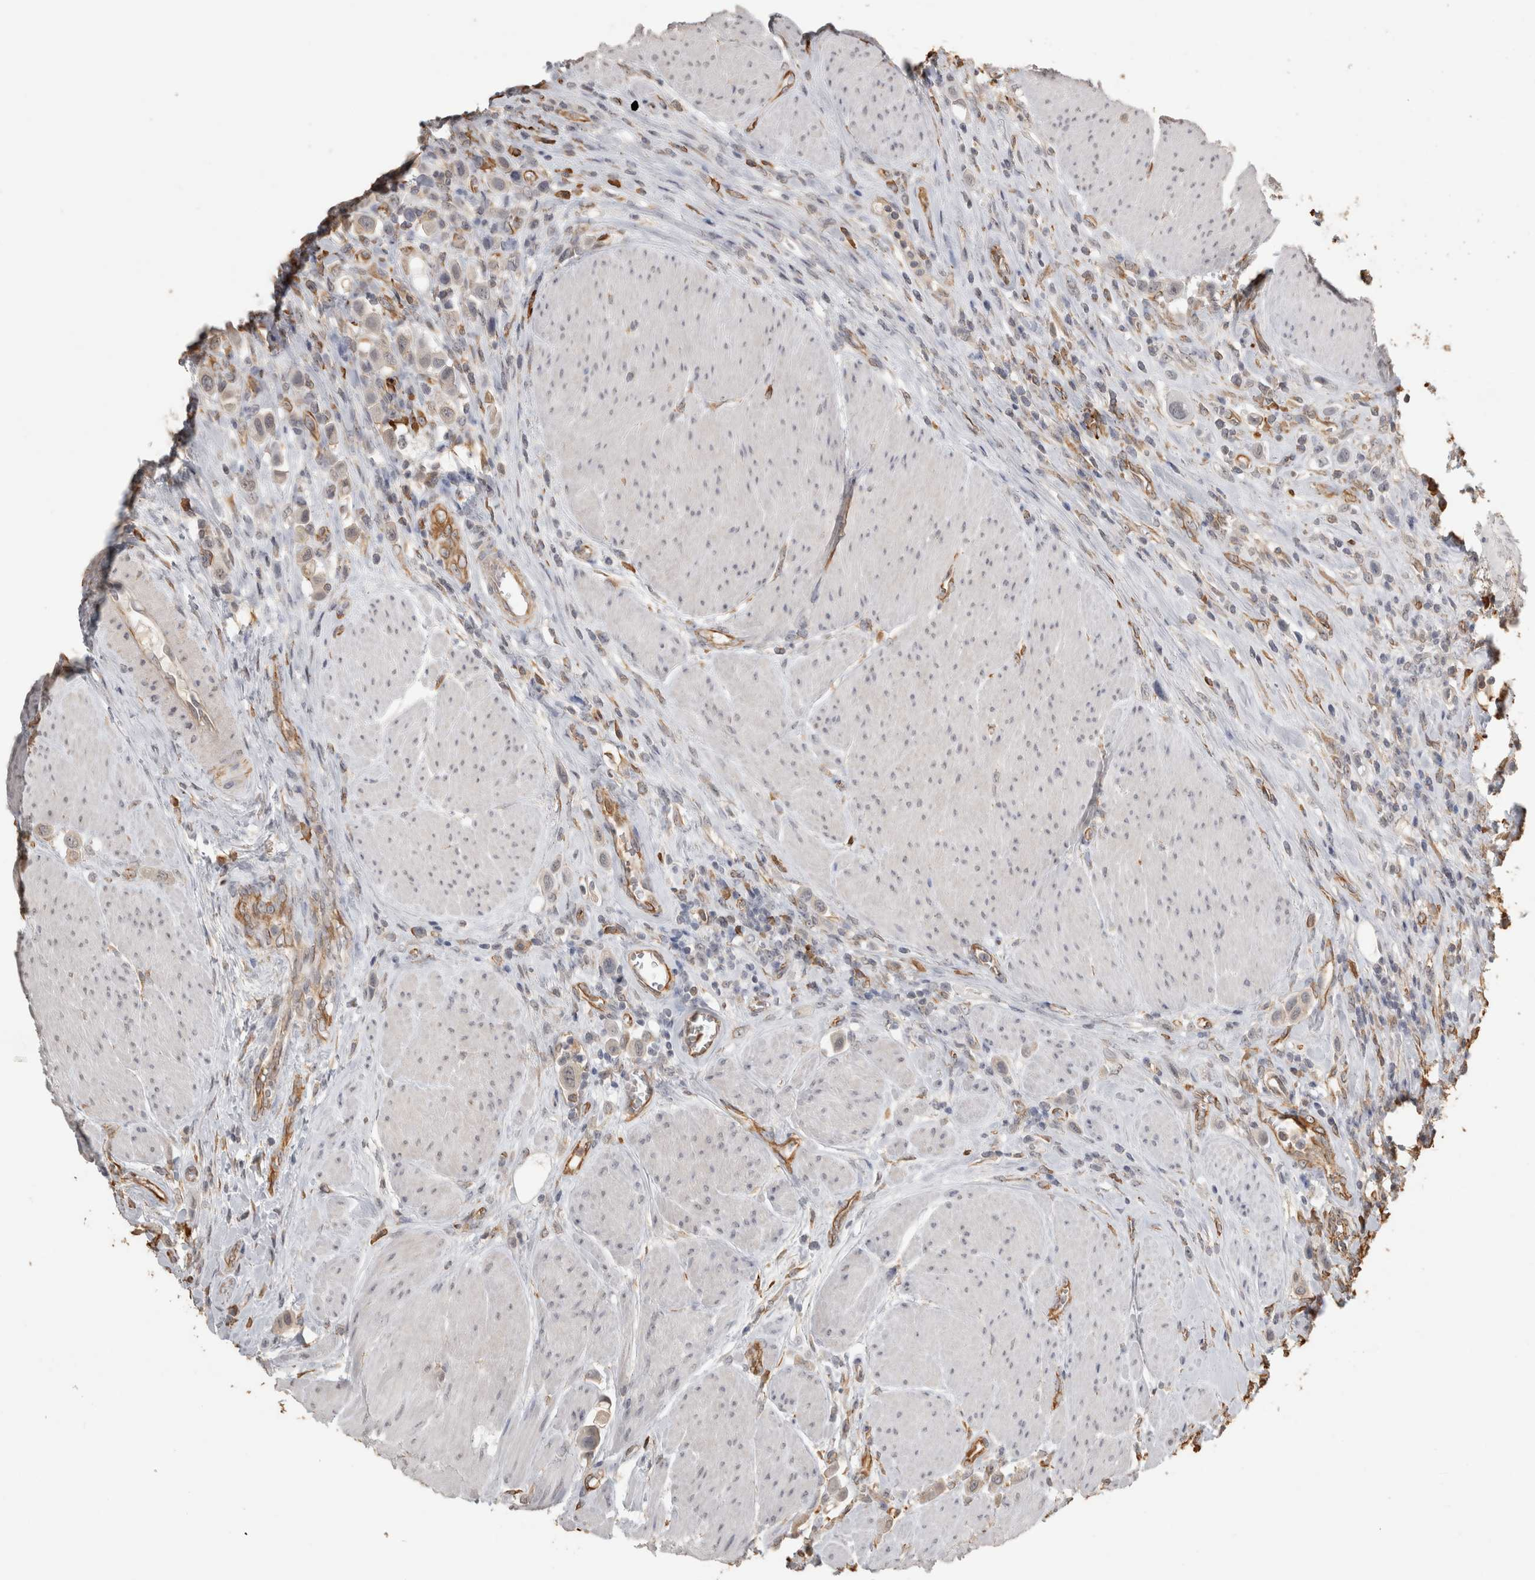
{"staining": {"intensity": "negative", "quantity": "none", "location": "none"}, "tissue": "urothelial cancer", "cell_type": "Tumor cells", "image_type": "cancer", "snomed": [{"axis": "morphology", "description": "Urothelial carcinoma, High grade"}, {"axis": "topography", "description": "Urinary bladder"}], "caption": "Urothelial cancer was stained to show a protein in brown. There is no significant expression in tumor cells.", "gene": "REPS2", "patient": {"sex": "male", "age": 50}}